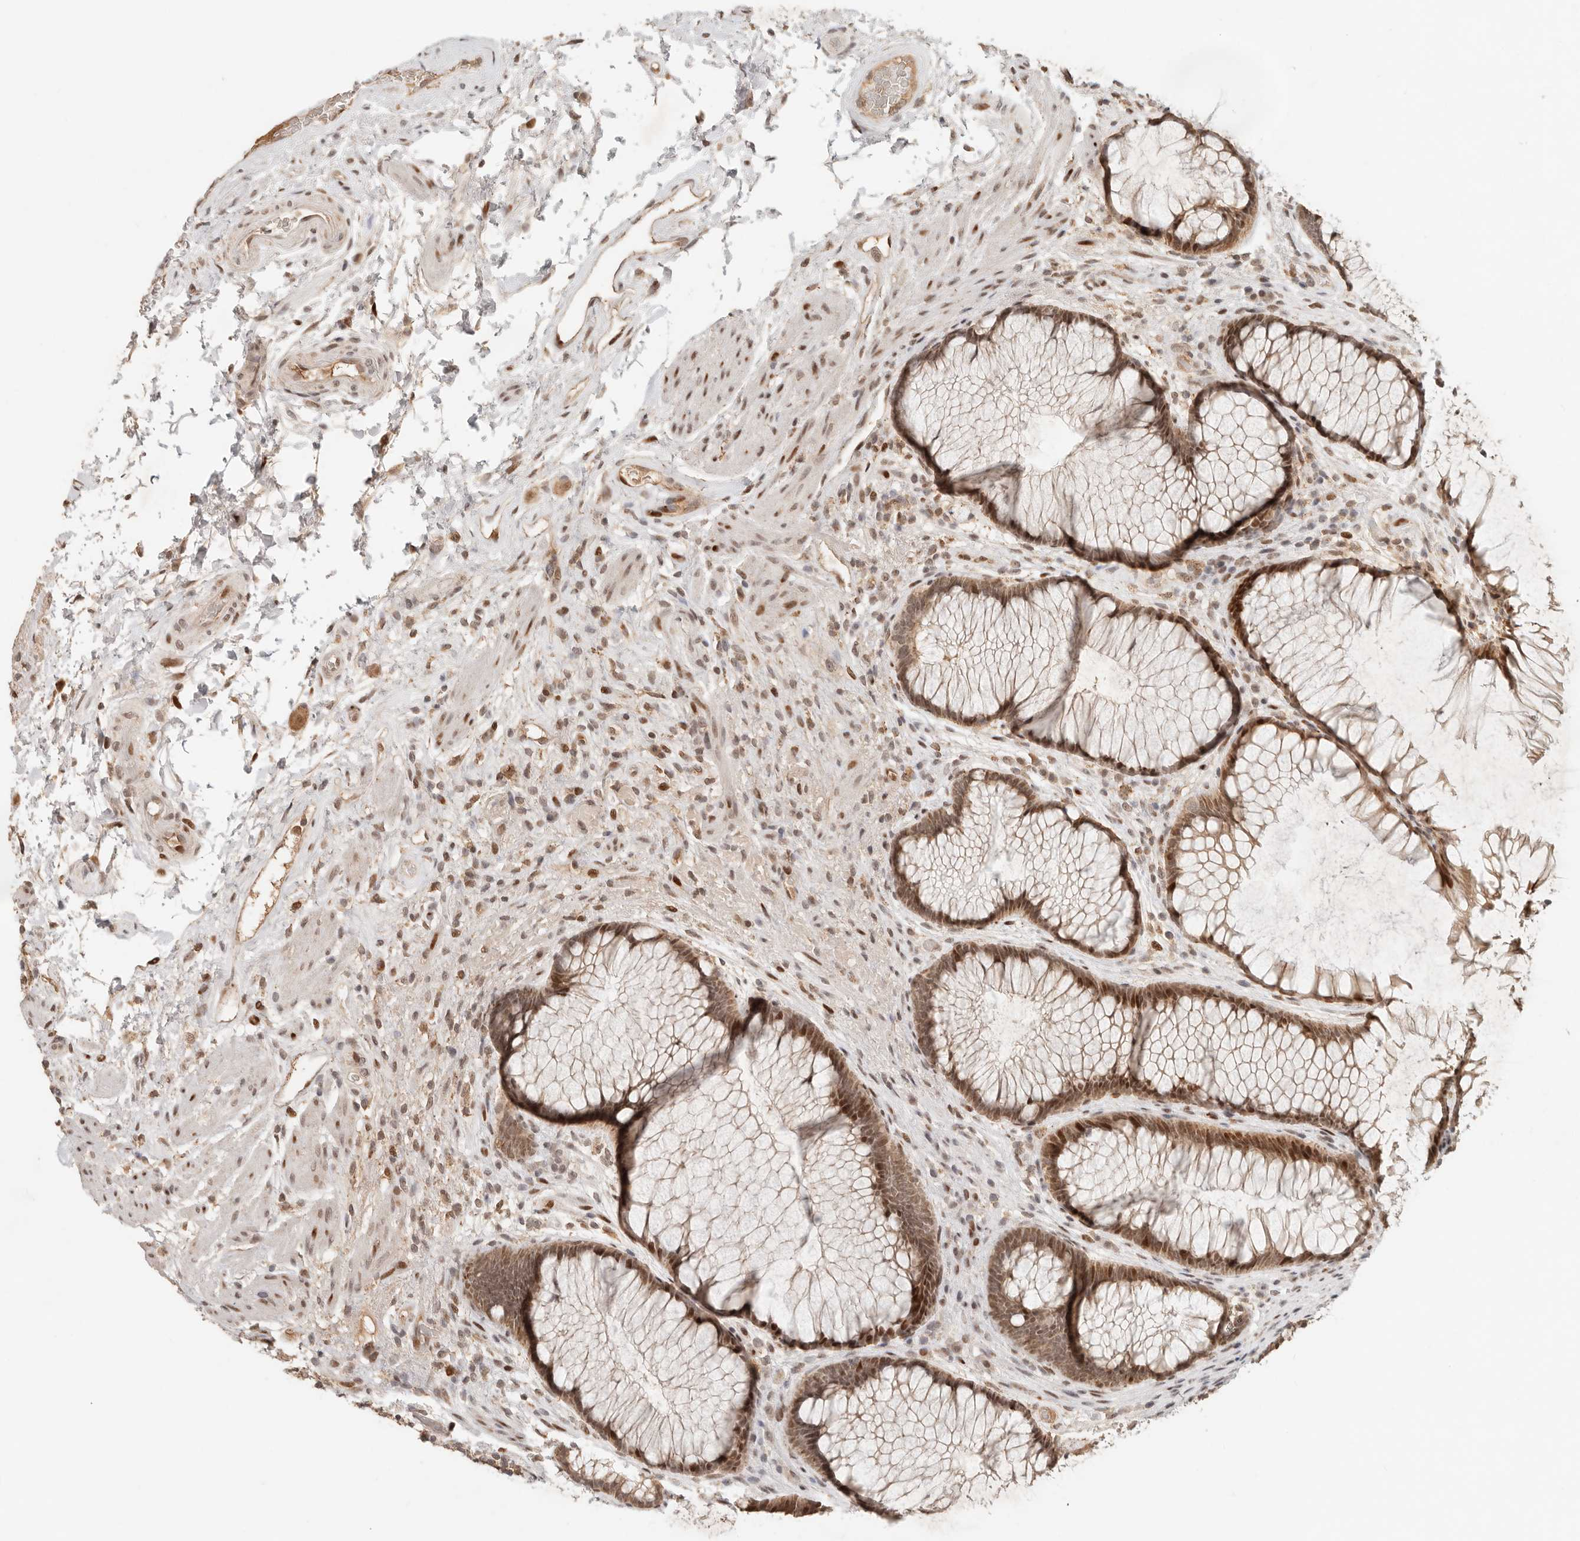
{"staining": {"intensity": "moderate", "quantity": ">75%", "location": "cytoplasmic/membranous,nuclear"}, "tissue": "rectum", "cell_type": "Glandular cells", "image_type": "normal", "snomed": [{"axis": "morphology", "description": "Normal tissue, NOS"}, {"axis": "topography", "description": "Rectum"}], "caption": "Glandular cells reveal medium levels of moderate cytoplasmic/membranous,nuclear expression in about >75% of cells in normal human rectum. (Stains: DAB in brown, nuclei in blue, Microscopy: brightfield microscopy at high magnification).", "gene": "NPAS2", "patient": {"sex": "male", "age": 51}}